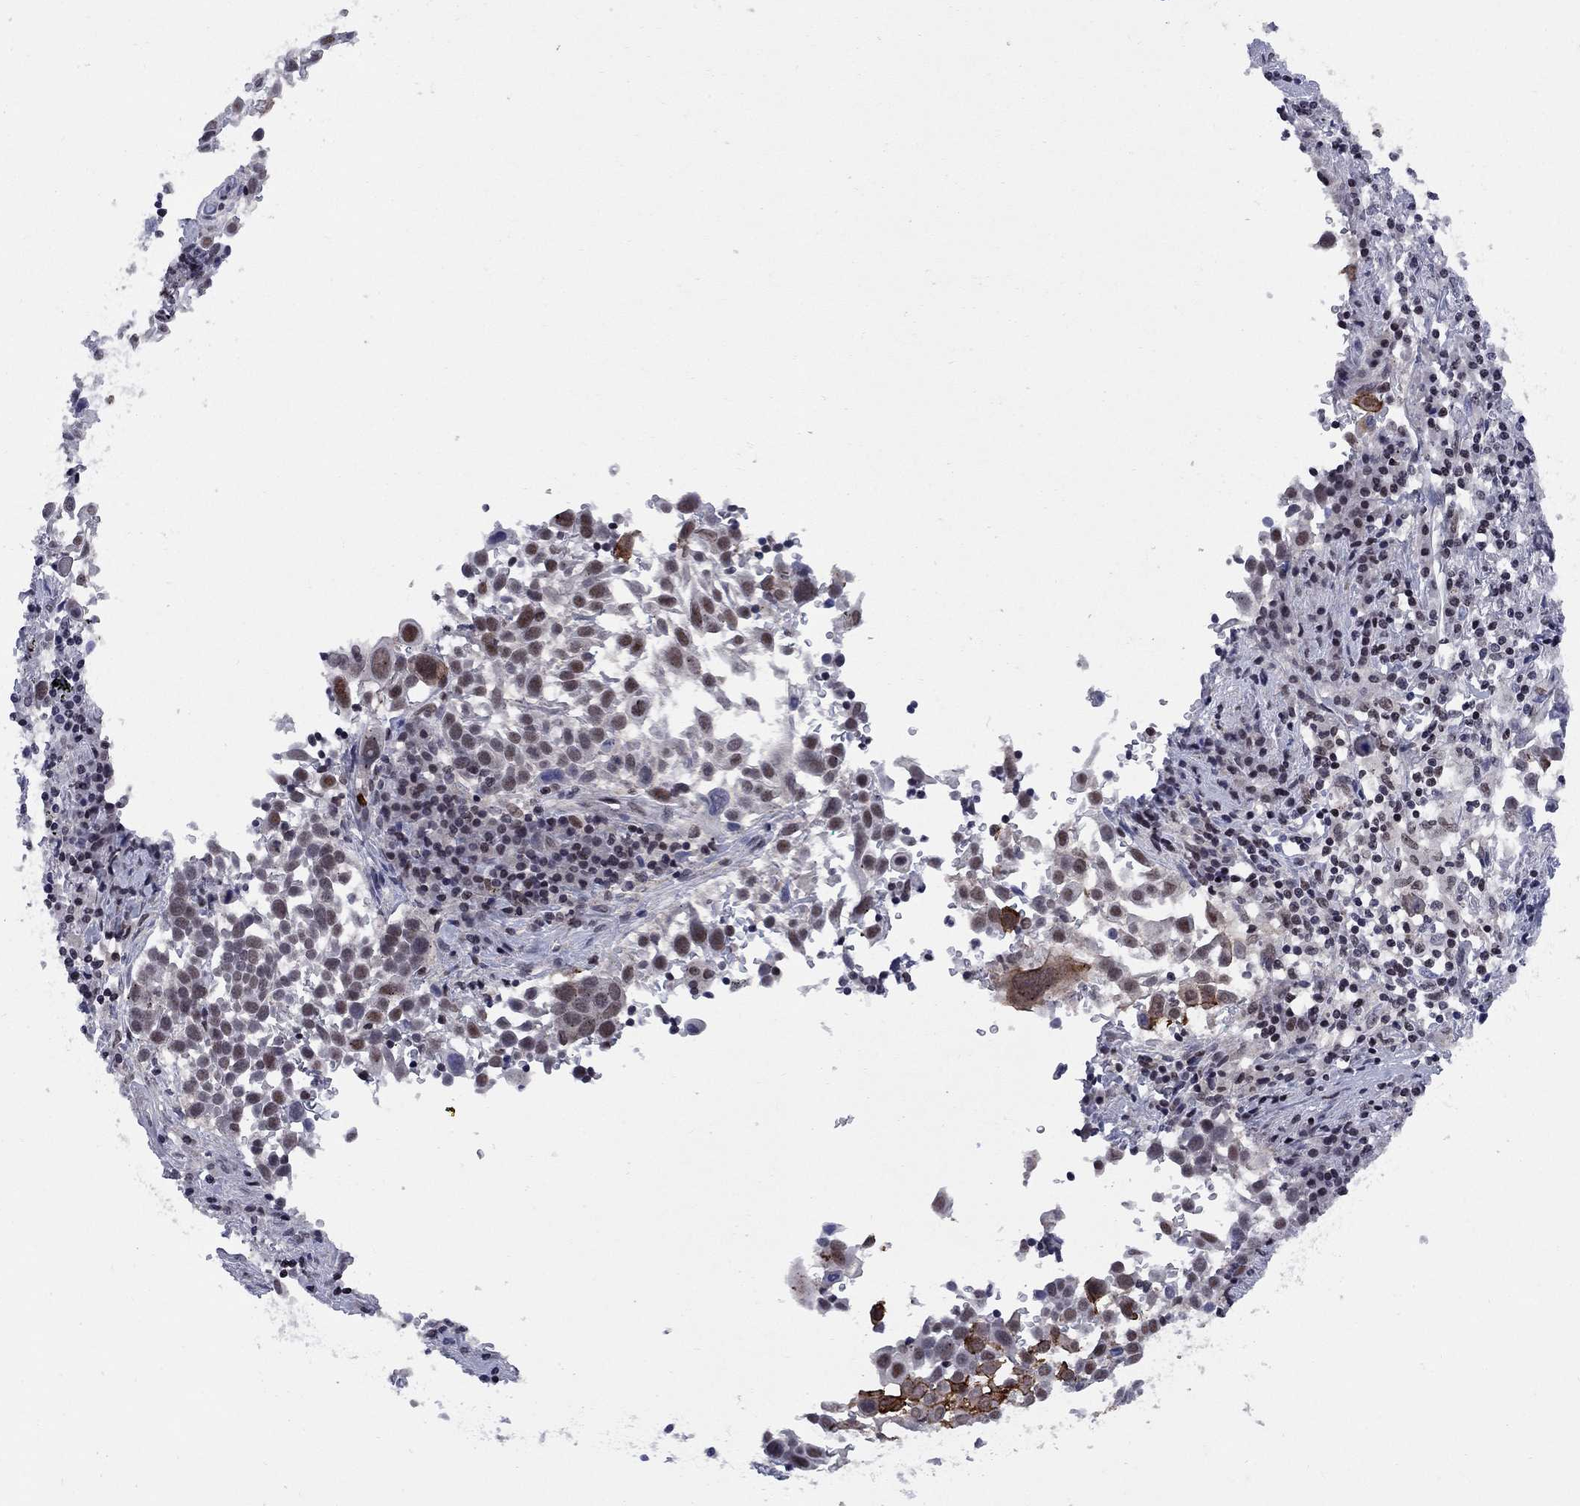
{"staining": {"intensity": "moderate", "quantity": "<25%", "location": "nuclear"}, "tissue": "lung cancer", "cell_type": "Tumor cells", "image_type": "cancer", "snomed": [{"axis": "morphology", "description": "Squamous cell carcinoma, NOS"}, {"axis": "topography", "description": "Lung"}], "caption": "IHC of lung cancer (squamous cell carcinoma) exhibits low levels of moderate nuclear positivity in about <25% of tumor cells.", "gene": "TAF9", "patient": {"sex": "male", "age": 57}}